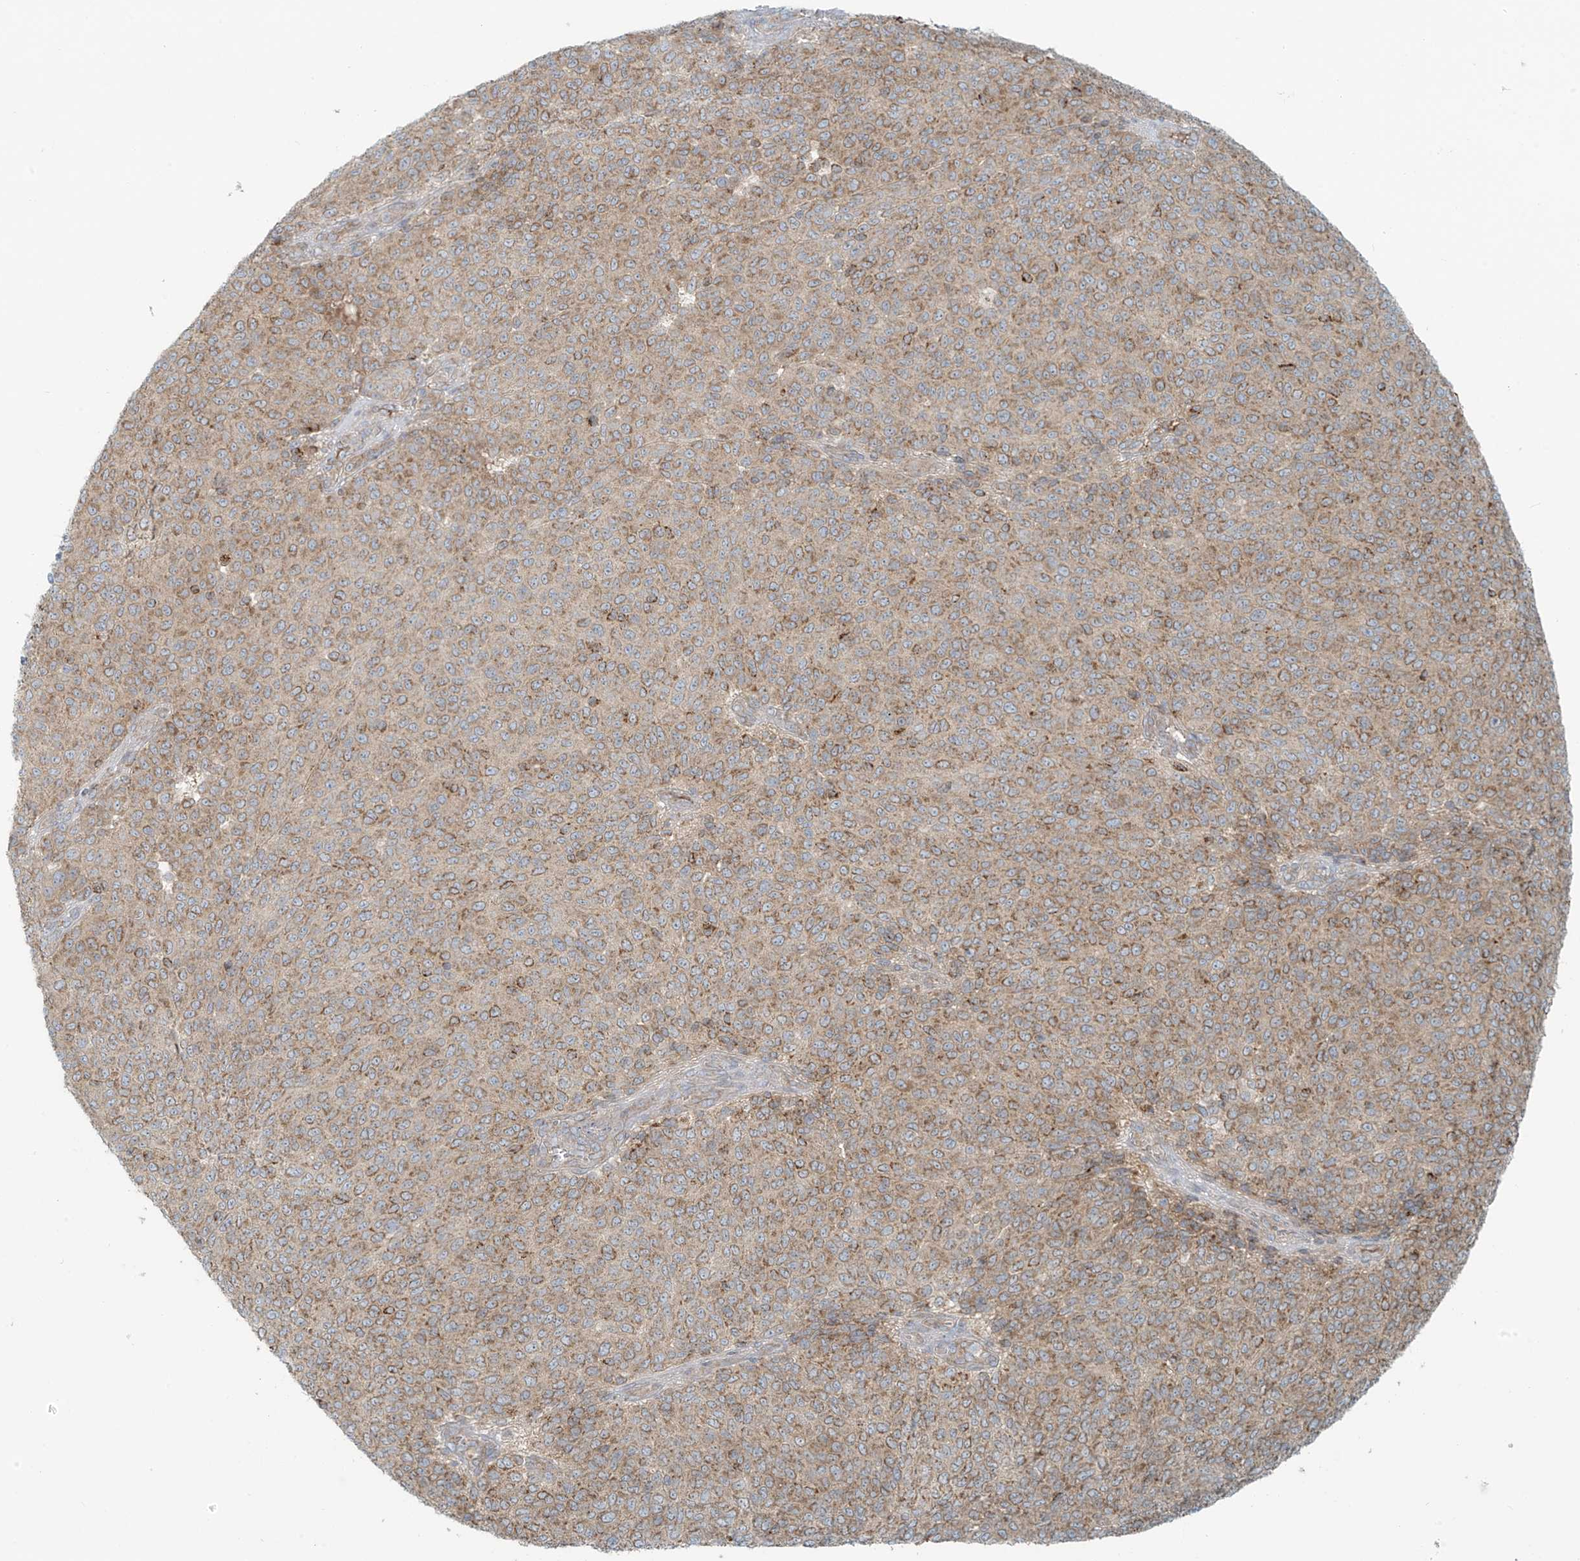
{"staining": {"intensity": "moderate", "quantity": "25%-75%", "location": "cytoplasmic/membranous"}, "tissue": "melanoma", "cell_type": "Tumor cells", "image_type": "cancer", "snomed": [{"axis": "morphology", "description": "Malignant melanoma, NOS"}, {"axis": "topography", "description": "Skin"}], "caption": "Immunohistochemistry (IHC) (DAB (3,3'-diaminobenzidine)) staining of melanoma shows moderate cytoplasmic/membranous protein staining in about 25%-75% of tumor cells.", "gene": "LZTS3", "patient": {"sex": "male", "age": 49}}